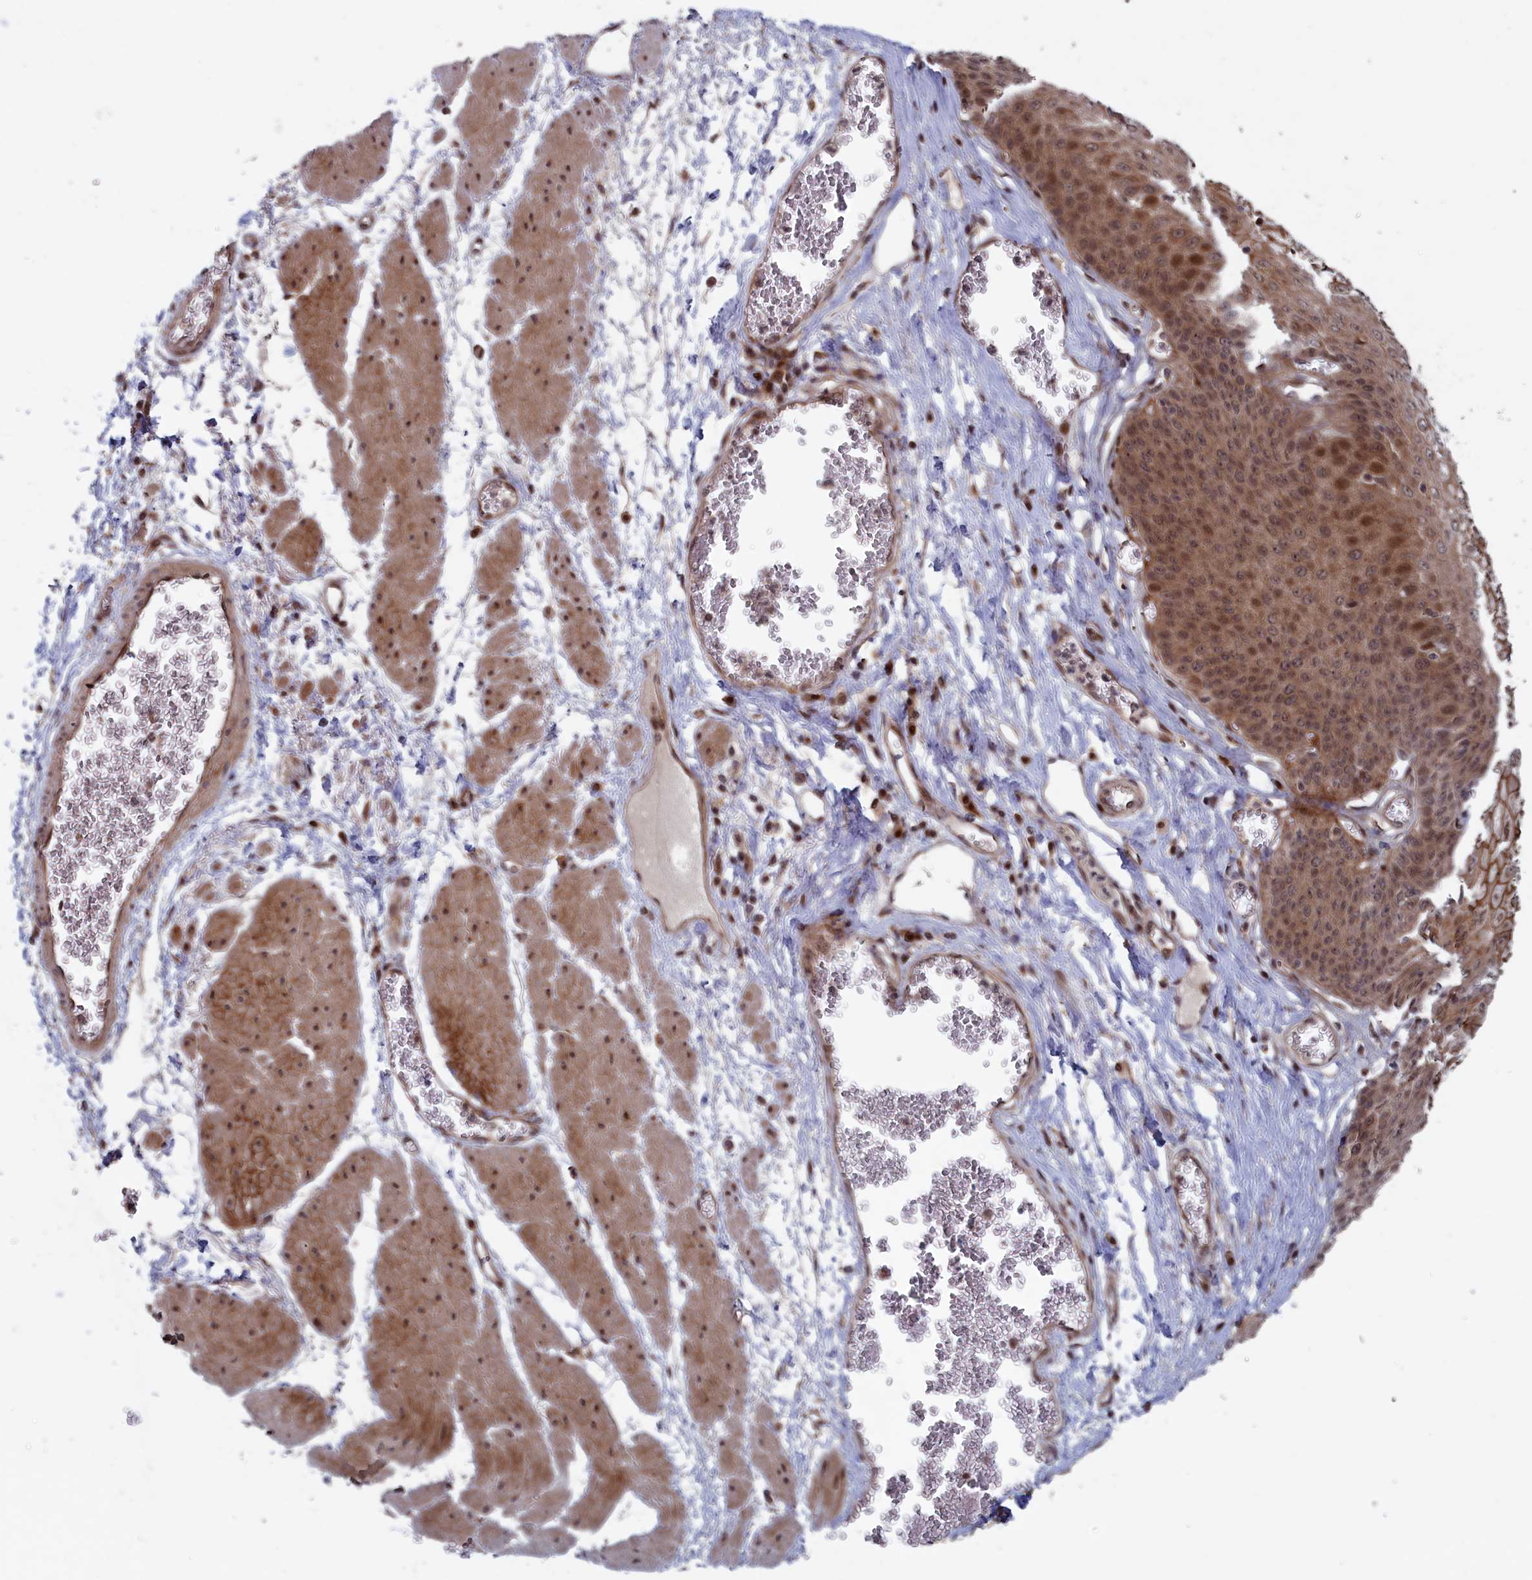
{"staining": {"intensity": "strong", "quantity": "25%-75%", "location": "cytoplasmic/membranous,nuclear"}, "tissue": "esophagus", "cell_type": "Squamous epithelial cells", "image_type": "normal", "snomed": [{"axis": "morphology", "description": "Normal tissue, NOS"}, {"axis": "topography", "description": "Esophagus"}], "caption": "Immunohistochemical staining of benign esophagus displays high levels of strong cytoplasmic/membranous,nuclear staining in approximately 25%-75% of squamous epithelial cells. (DAB IHC with brightfield microscopy, high magnification).", "gene": "LSG1", "patient": {"sex": "male", "age": 60}}